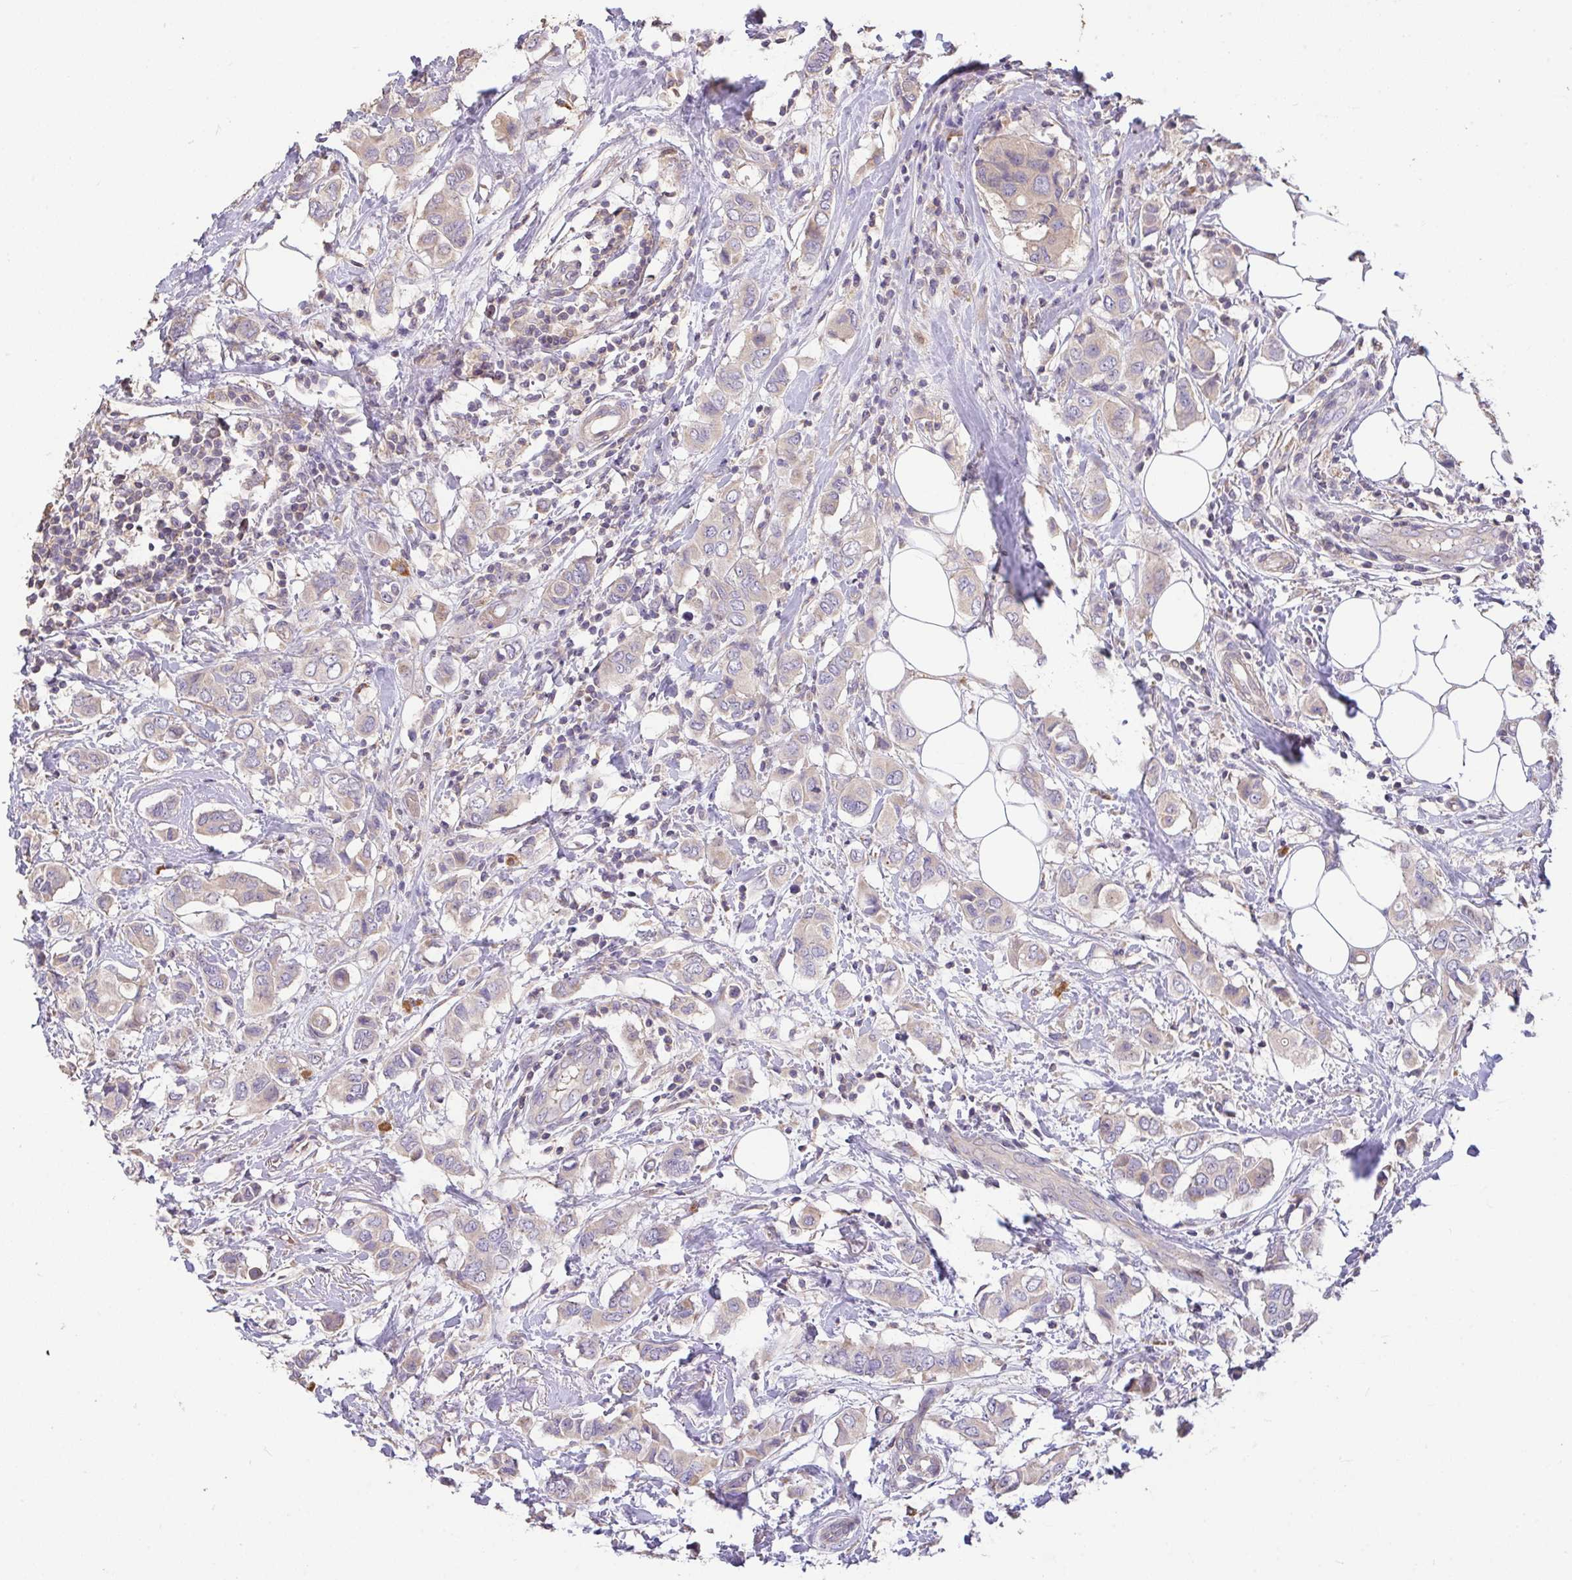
{"staining": {"intensity": "negative", "quantity": "none", "location": "none"}, "tissue": "breast cancer", "cell_type": "Tumor cells", "image_type": "cancer", "snomed": [{"axis": "morphology", "description": "Lobular carcinoma"}, {"axis": "topography", "description": "Breast"}], "caption": "DAB (3,3'-diaminobenzidine) immunohistochemical staining of human breast cancer exhibits no significant expression in tumor cells. (DAB IHC, high magnification).", "gene": "FCER1A", "patient": {"sex": "female", "age": 51}}